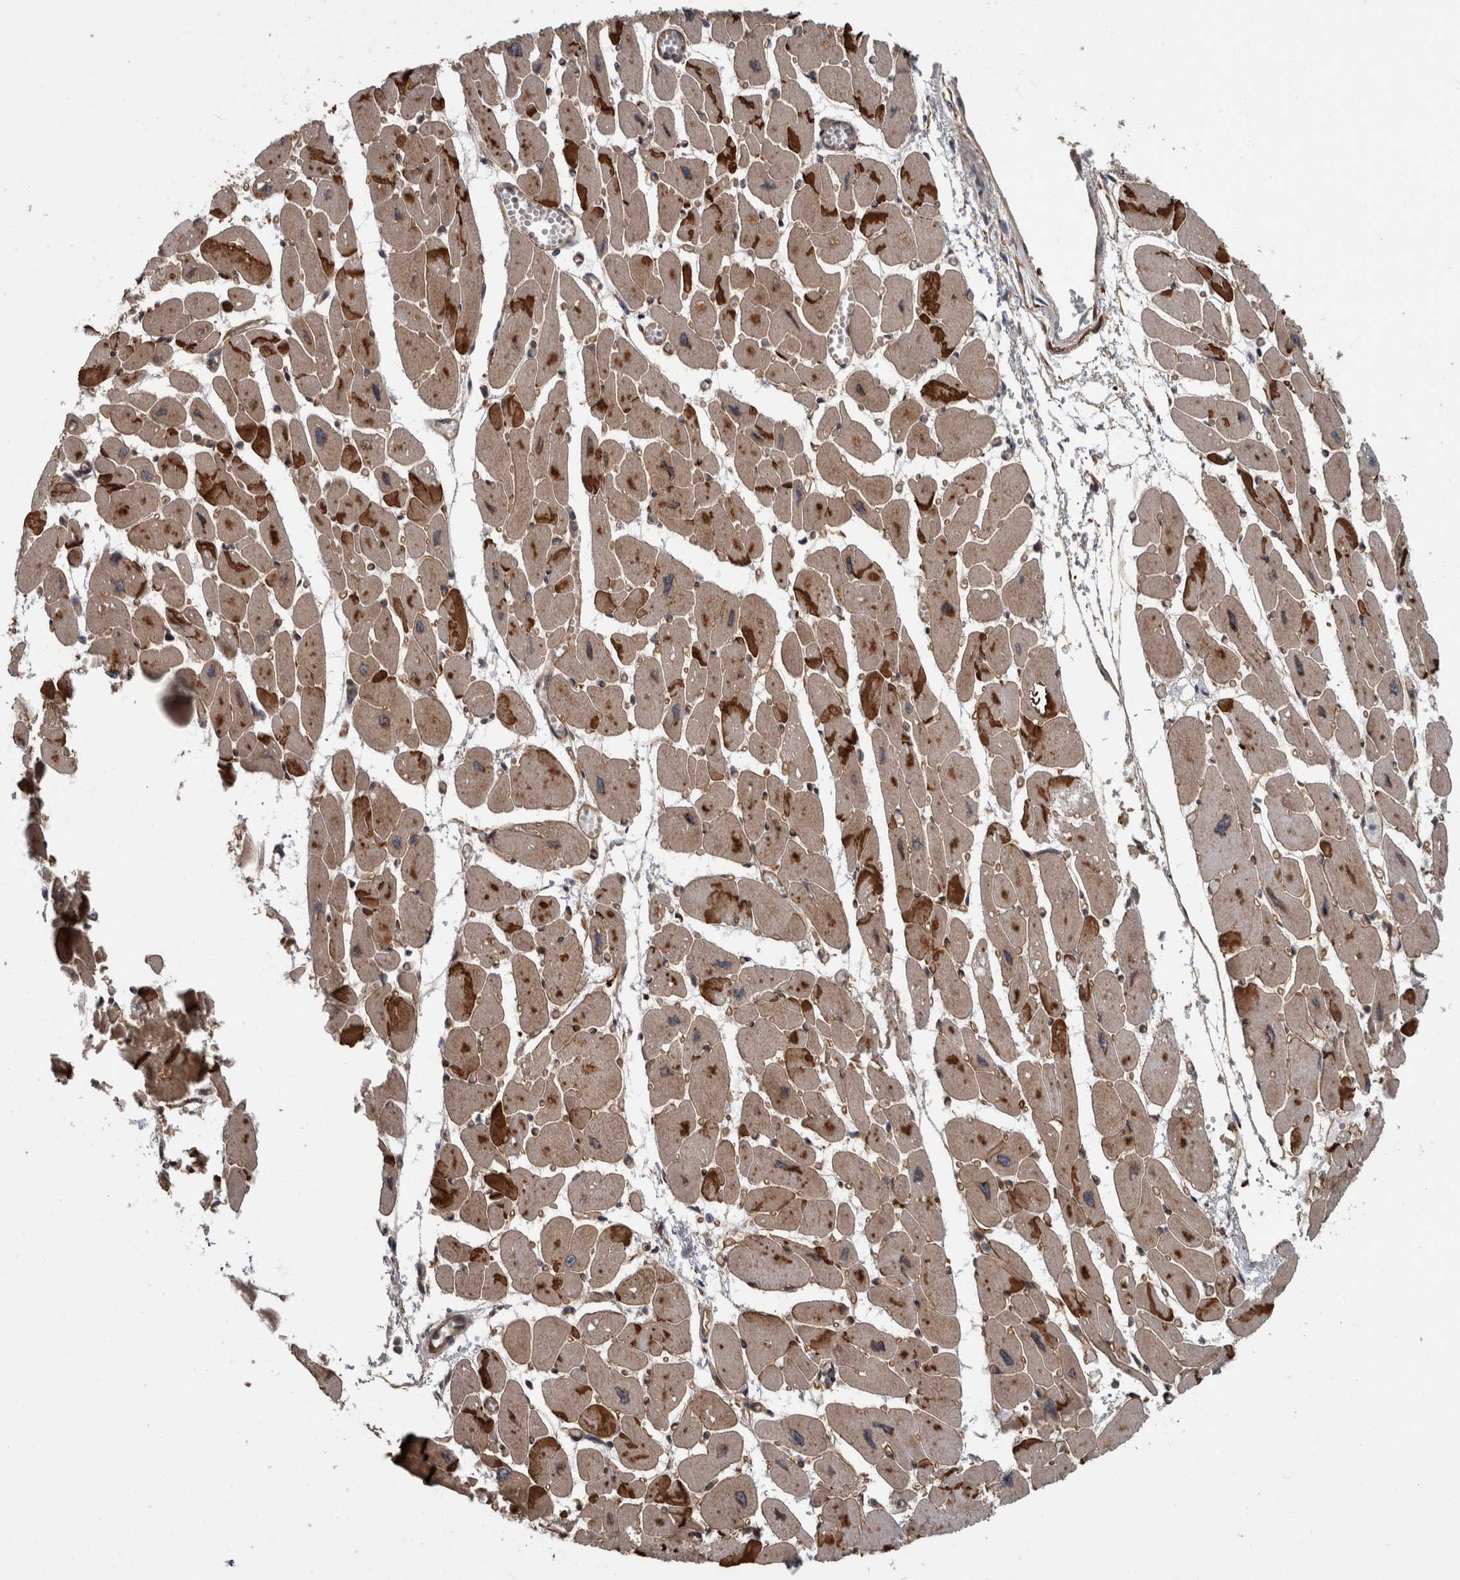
{"staining": {"intensity": "strong", "quantity": "25%-75%", "location": "cytoplasmic/membranous"}, "tissue": "heart muscle", "cell_type": "Cardiomyocytes", "image_type": "normal", "snomed": [{"axis": "morphology", "description": "Normal tissue, NOS"}, {"axis": "topography", "description": "Heart"}], "caption": "The immunohistochemical stain highlights strong cytoplasmic/membranous positivity in cardiomyocytes of benign heart muscle.", "gene": "VEGFD", "patient": {"sex": "female", "age": 54}}